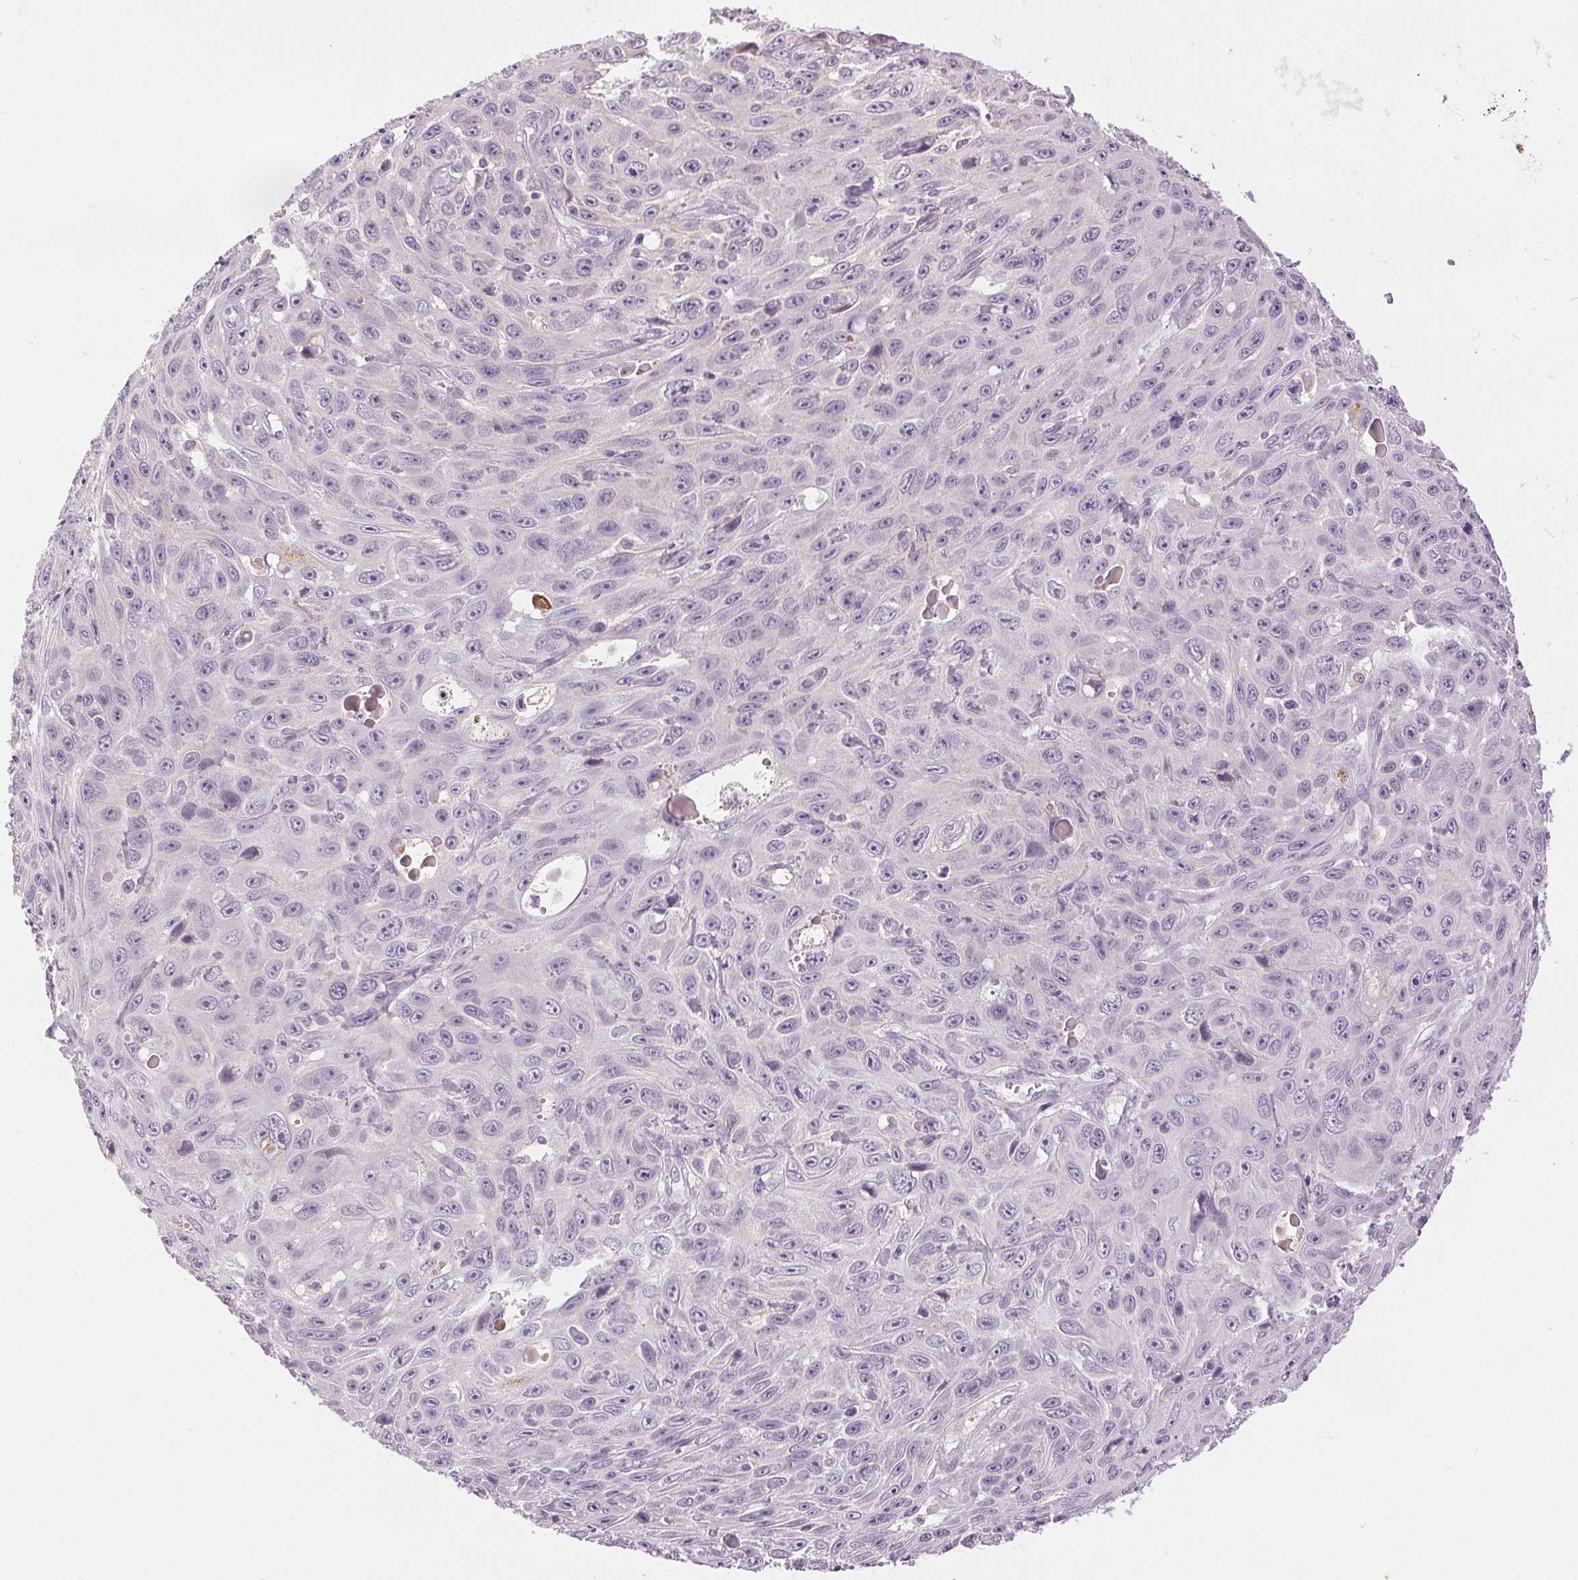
{"staining": {"intensity": "negative", "quantity": "none", "location": "none"}, "tissue": "skin cancer", "cell_type": "Tumor cells", "image_type": "cancer", "snomed": [{"axis": "morphology", "description": "Squamous cell carcinoma, NOS"}, {"axis": "topography", "description": "Skin"}], "caption": "Tumor cells are negative for brown protein staining in skin squamous cell carcinoma.", "gene": "DSG3", "patient": {"sex": "male", "age": 82}}